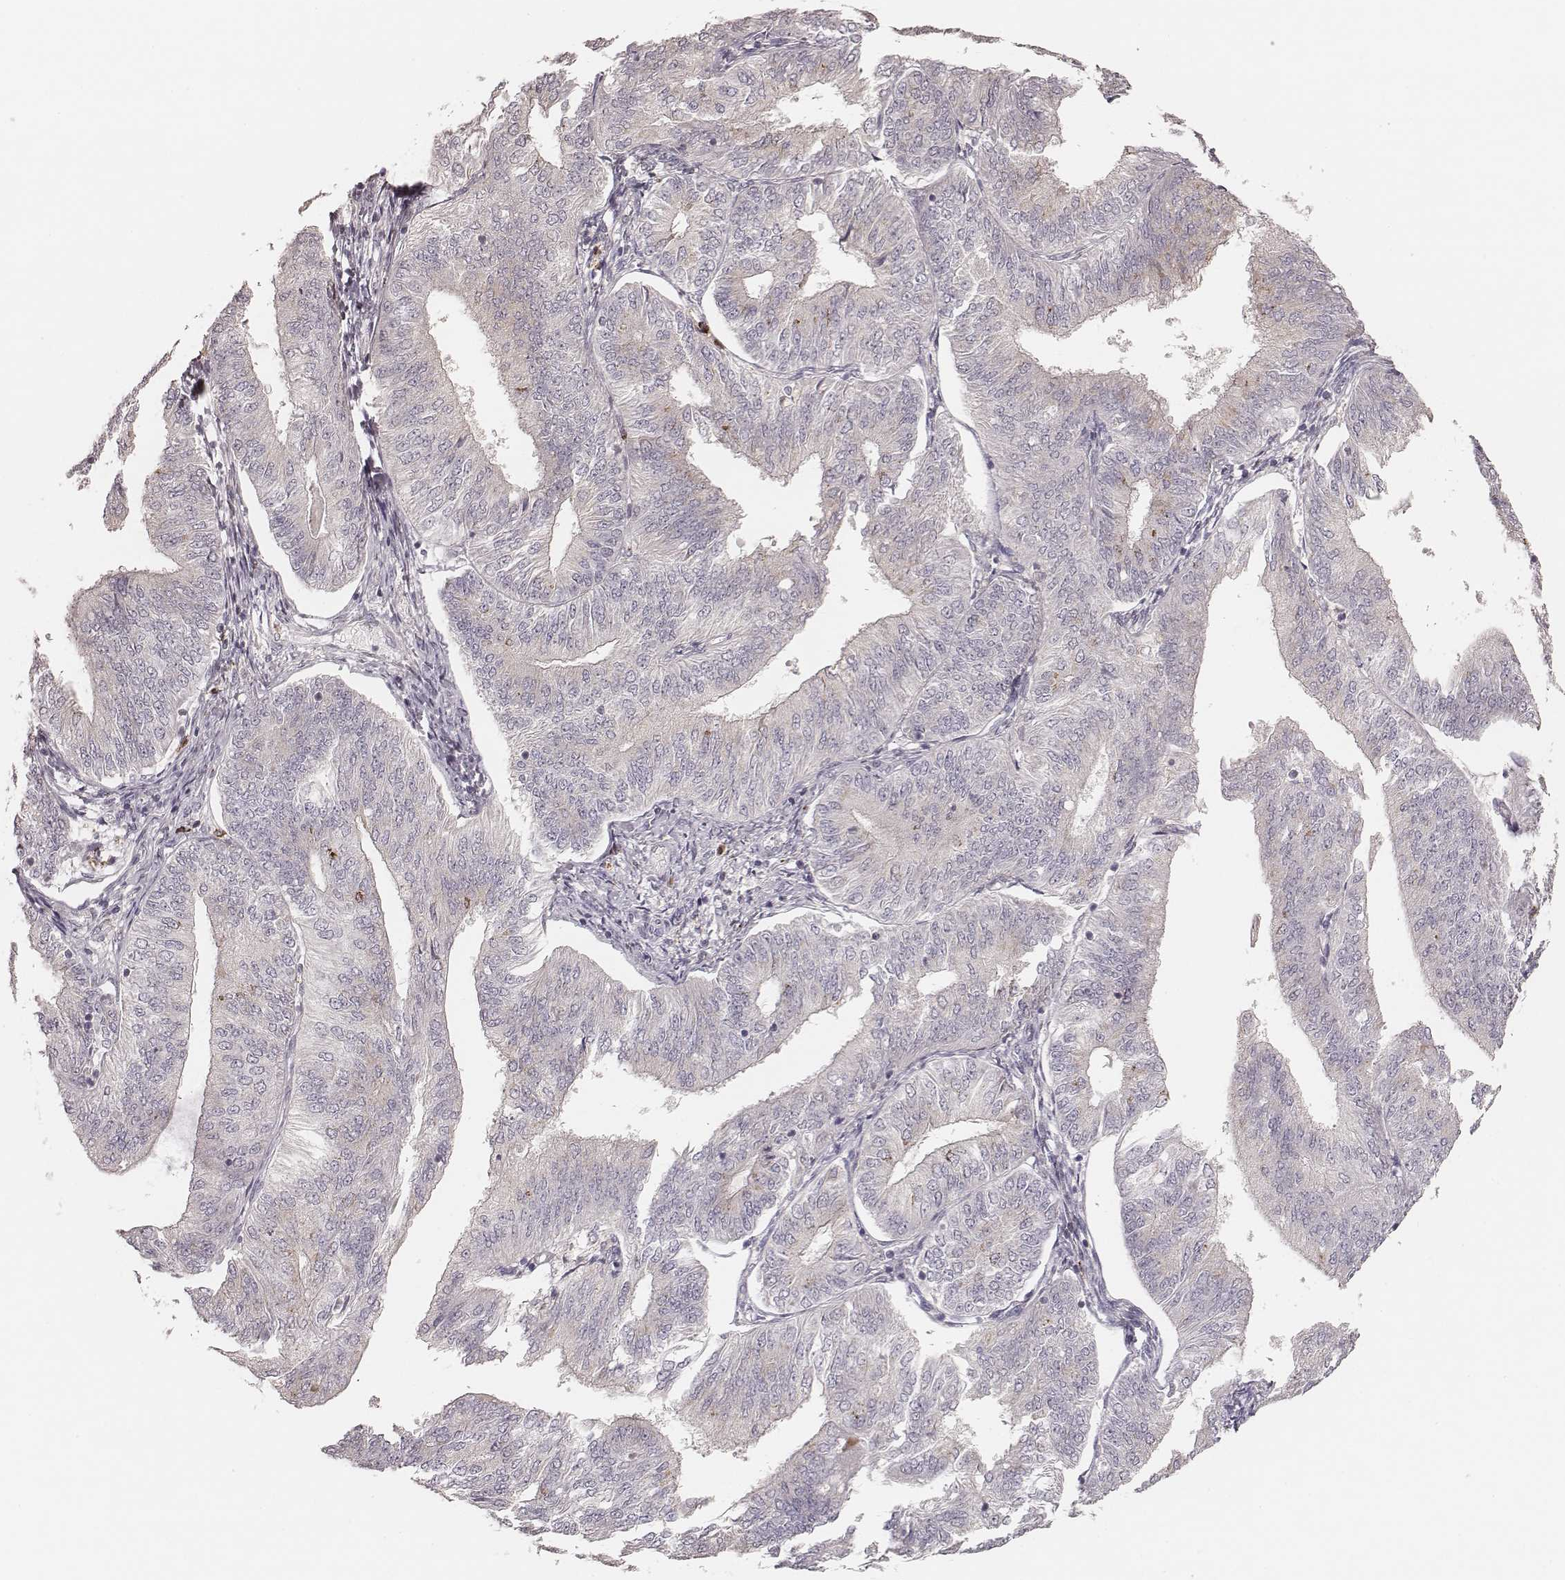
{"staining": {"intensity": "negative", "quantity": "none", "location": "none"}, "tissue": "endometrial cancer", "cell_type": "Tumor cells", "image_type": "cancer", "snomed": [{"axis": "morphology", "description": "Adenocarcinoma, NOS"}, {"axis": "topography", "description": "Endometrium"}], "caption": "Image shows no protein staining in tumor cells of endometrial cancer tissue. (Immunohistochemistry (ihc), brightfield microscopy, high magnification).", "gene": "ABCA7", "patient": {"sex": "female", "age": 58}}